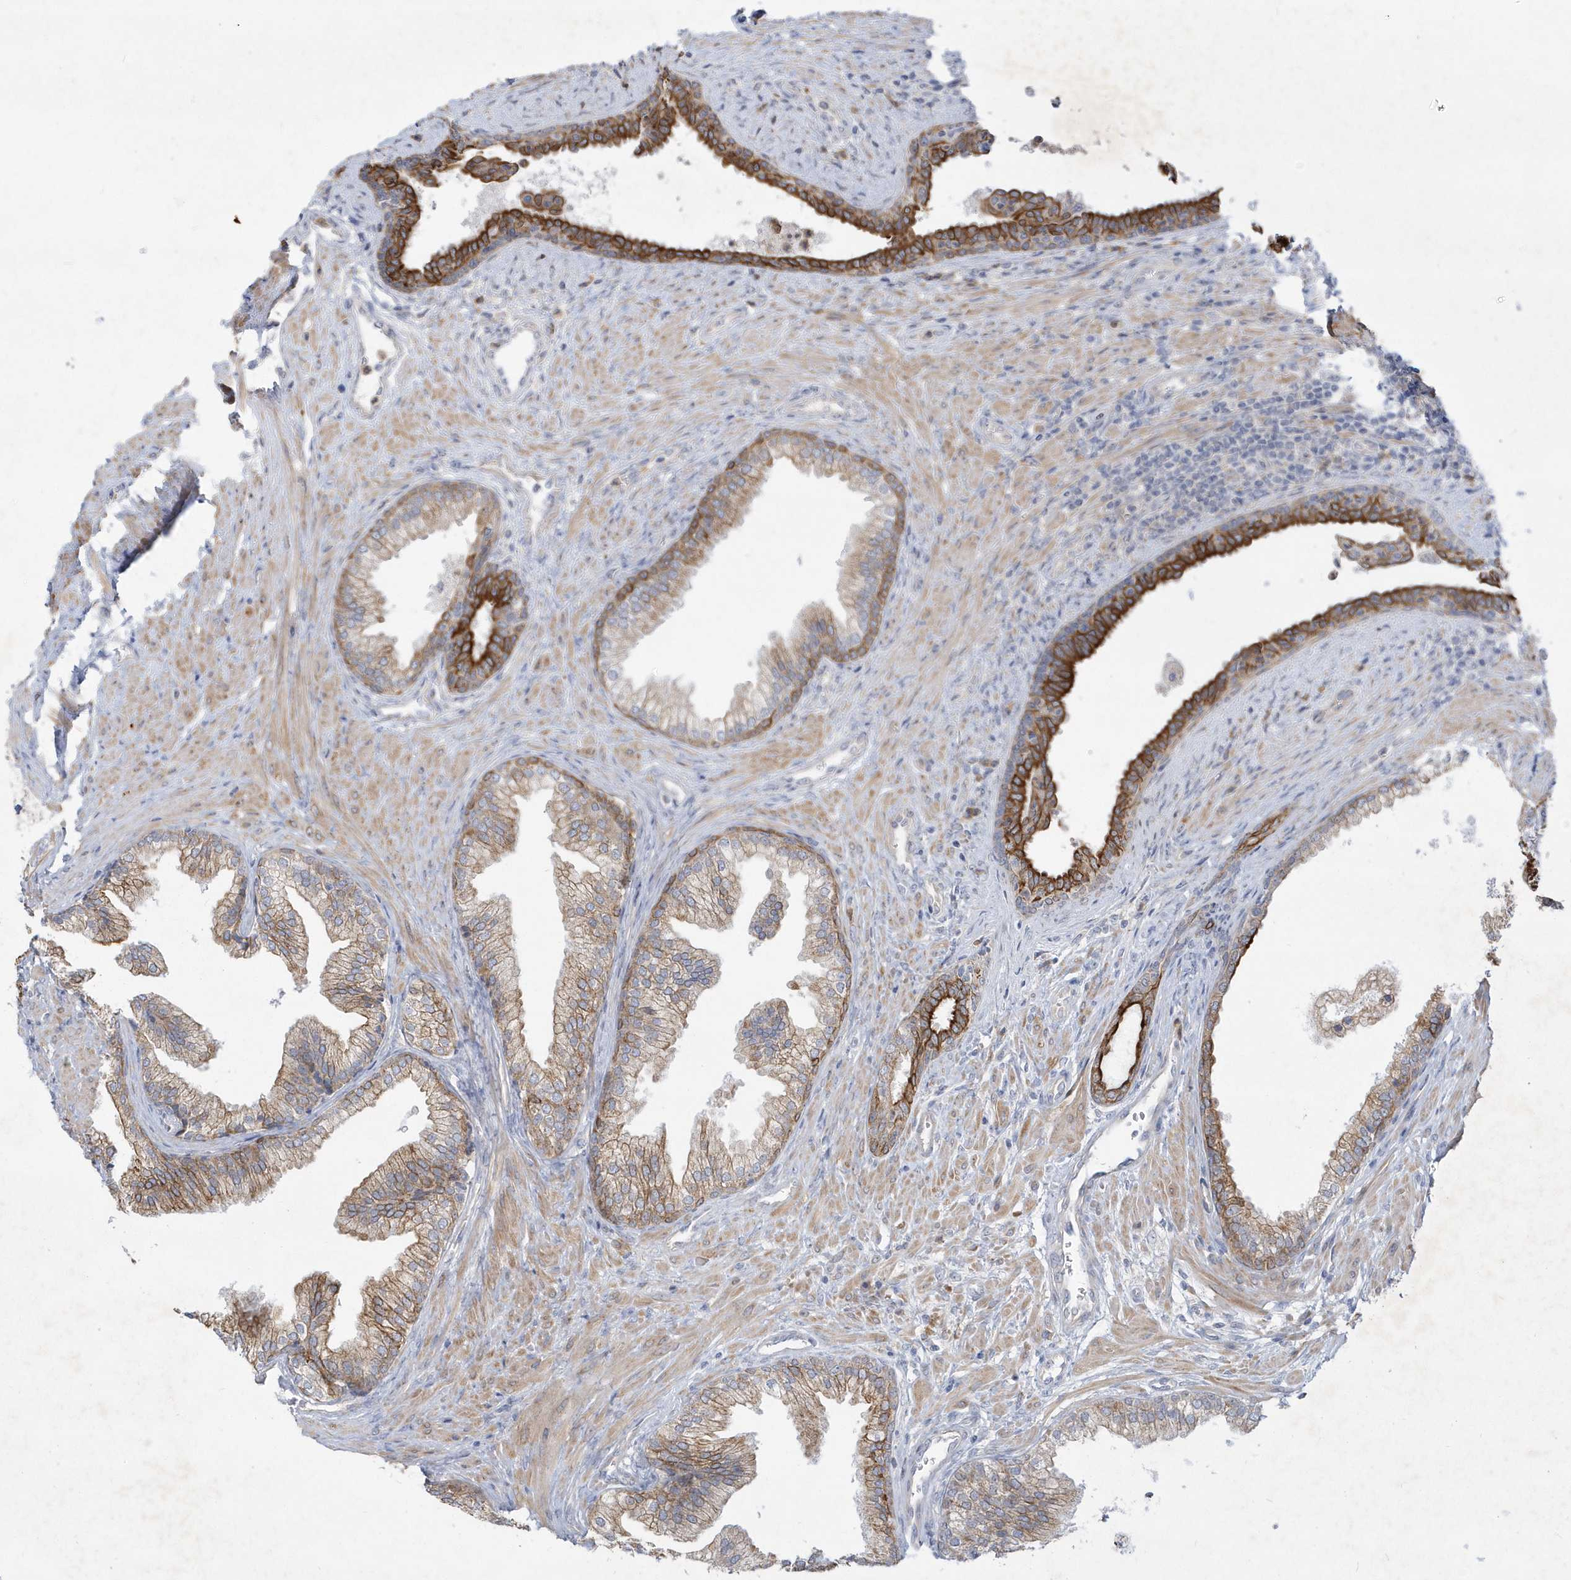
{"staining": {"intensity": "strong", "quantity": "25%-75%", "location": "cytoplasmic/membranous"}, "tissue": "prostate", "cell_type": "Glandular cells", "image_type": "normal", "snomed": [{"axis": "morphology", "description": "Normal tissue, NOS"}, {"axis": "topography", "description": "Prostate"}], "caption": "The photomicrograph shows immunohistochemical staining of normal prostate. There is strong cytoplasmic/membranous expression is identified in about 25%-75% of glandular cells. (DAB (3,3'-diaminobenzidine) IHC with brightfield microscopy, high magnification).", "gene": "LARS1", "patient": {"sex": "male", "age": 76}}